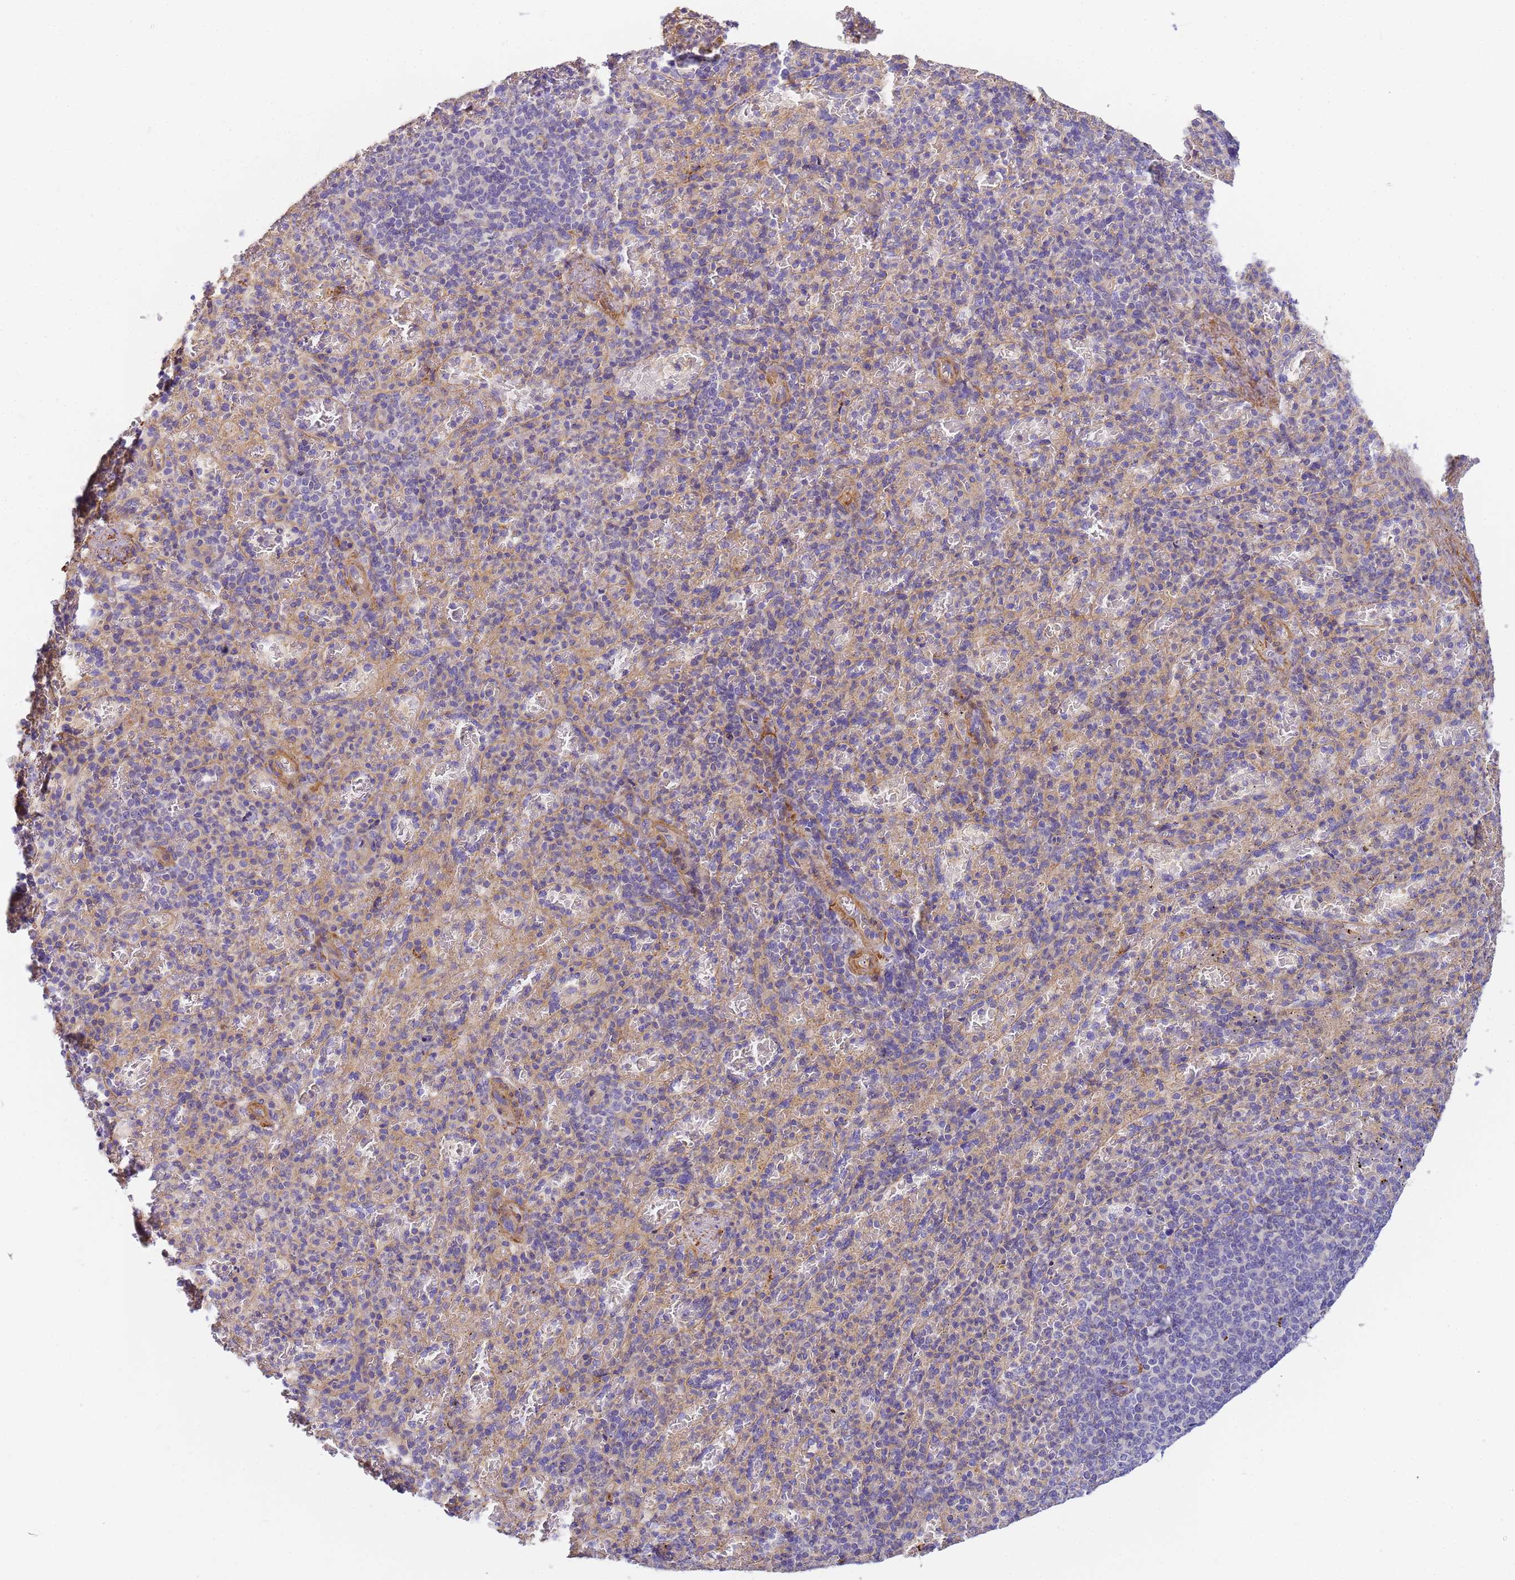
{"staining": {"intensity": "negative", "quantity": "none", "location": "none"}, "tissue": "spleen", "cell_type": "Cells in red pulp", "image_type": "normal", "snomed": [{"axis": "morphology", "description": "Normal tissue, NOS"}, {"axis": "topography", "description": "Spleen"}], "caption": "Immunohistochemistry of benign spleen exhibits no positivity in cells in red pulp. (Stains: DAB immunohistochemistry with hematoxylin counter stain, Microscopy: brightfield microscopy at high magnification).", "gene": "MYL10", "patient": {"sex": "female", "age": 74}}